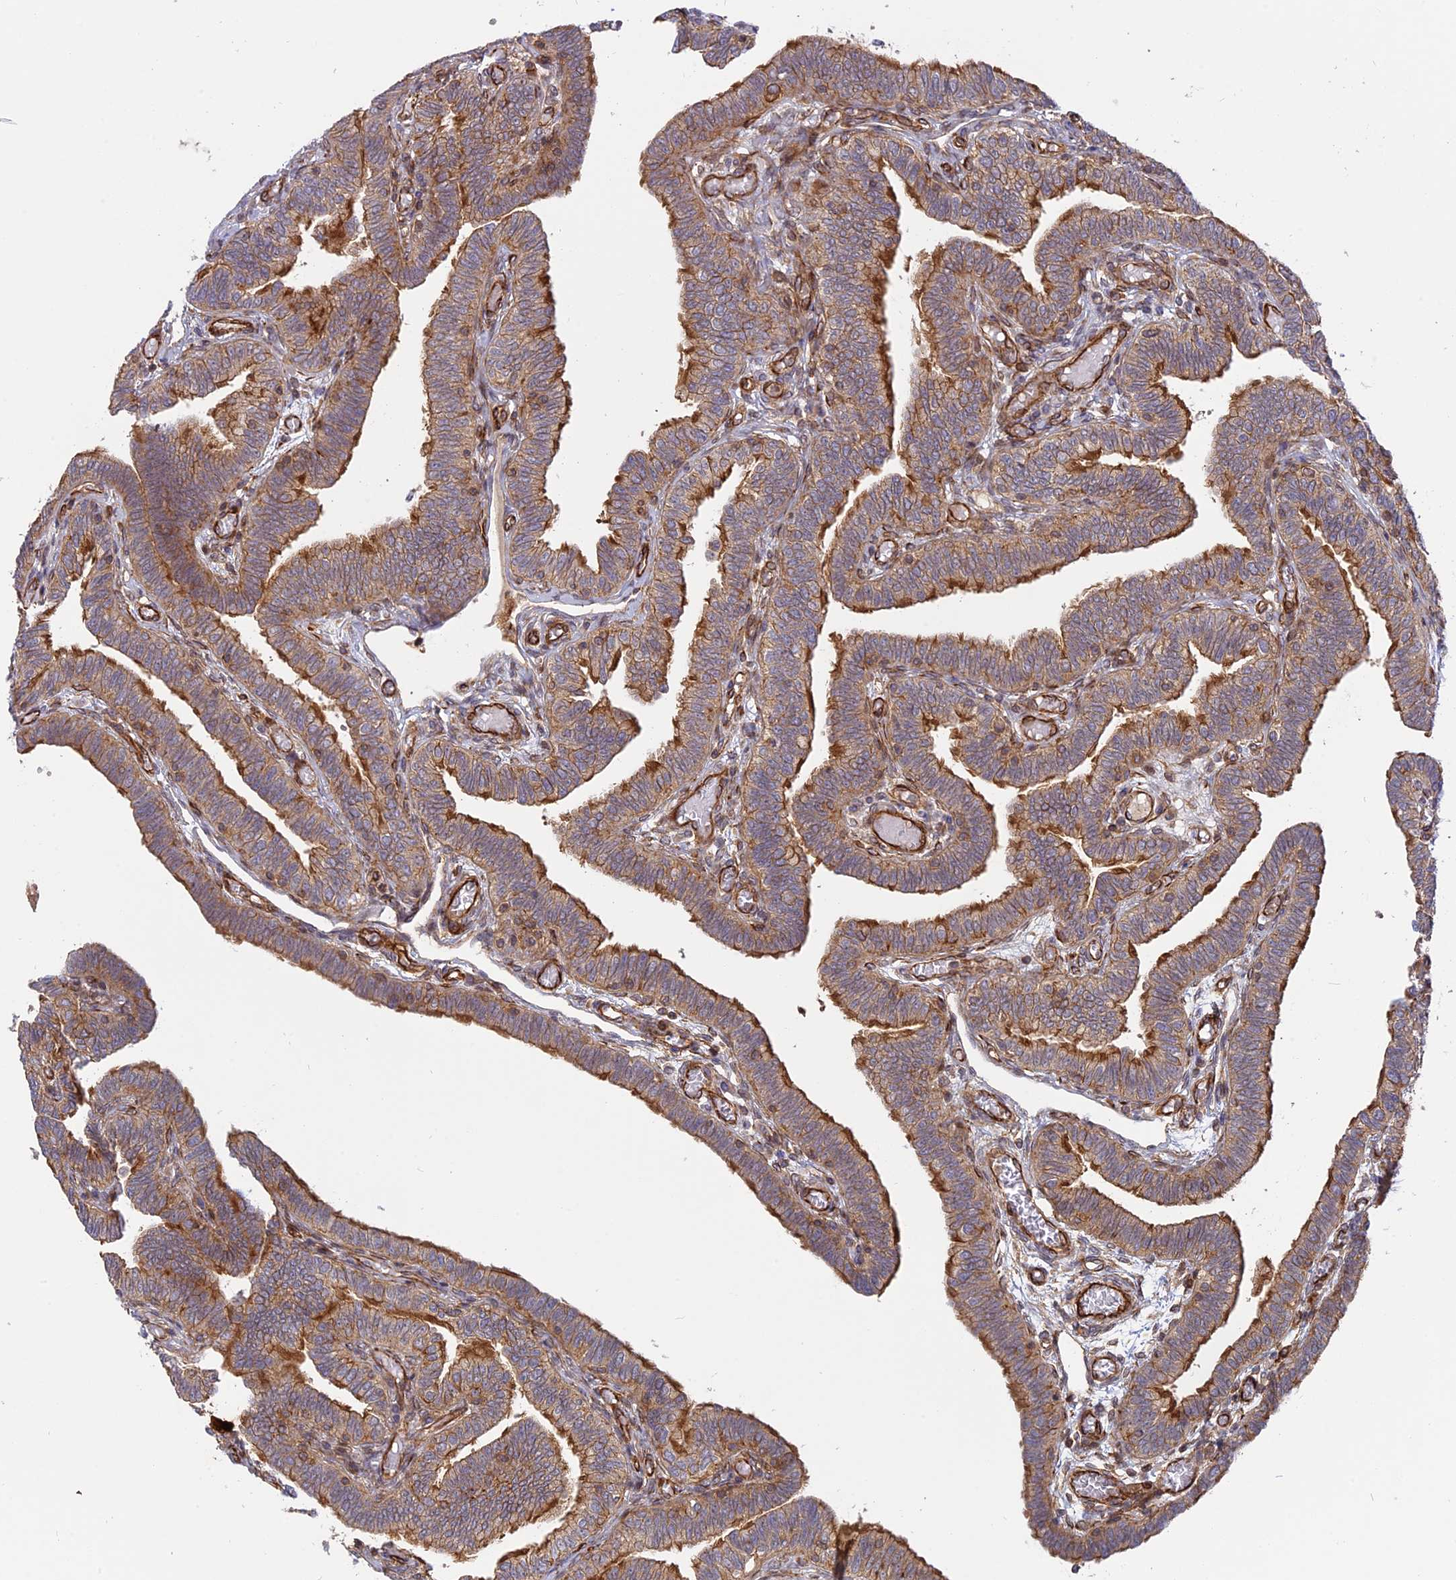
{"staining": {"intensity": "strong", "quantity": ">75%", "location": "cytoplasmic/membranous"}, "tissue": "fallopian tube", "cell_type": "Glandular cells", "image_type": "normal", "snomed": [{"axis": "morphology", "description": "Normal tissue, NOS"}, {"axis": "topography", "description": "Fallopian tube"}], "caption": "A photomicrograph showing strong cytoplasmic/membranous positivity in about >75% of glandular cells in unremarkable fallopian tube, as visualized by brown immunohistochemical staining.", "gene": "PHLDB3", "patient": {"sex": "female", "age": 39}}